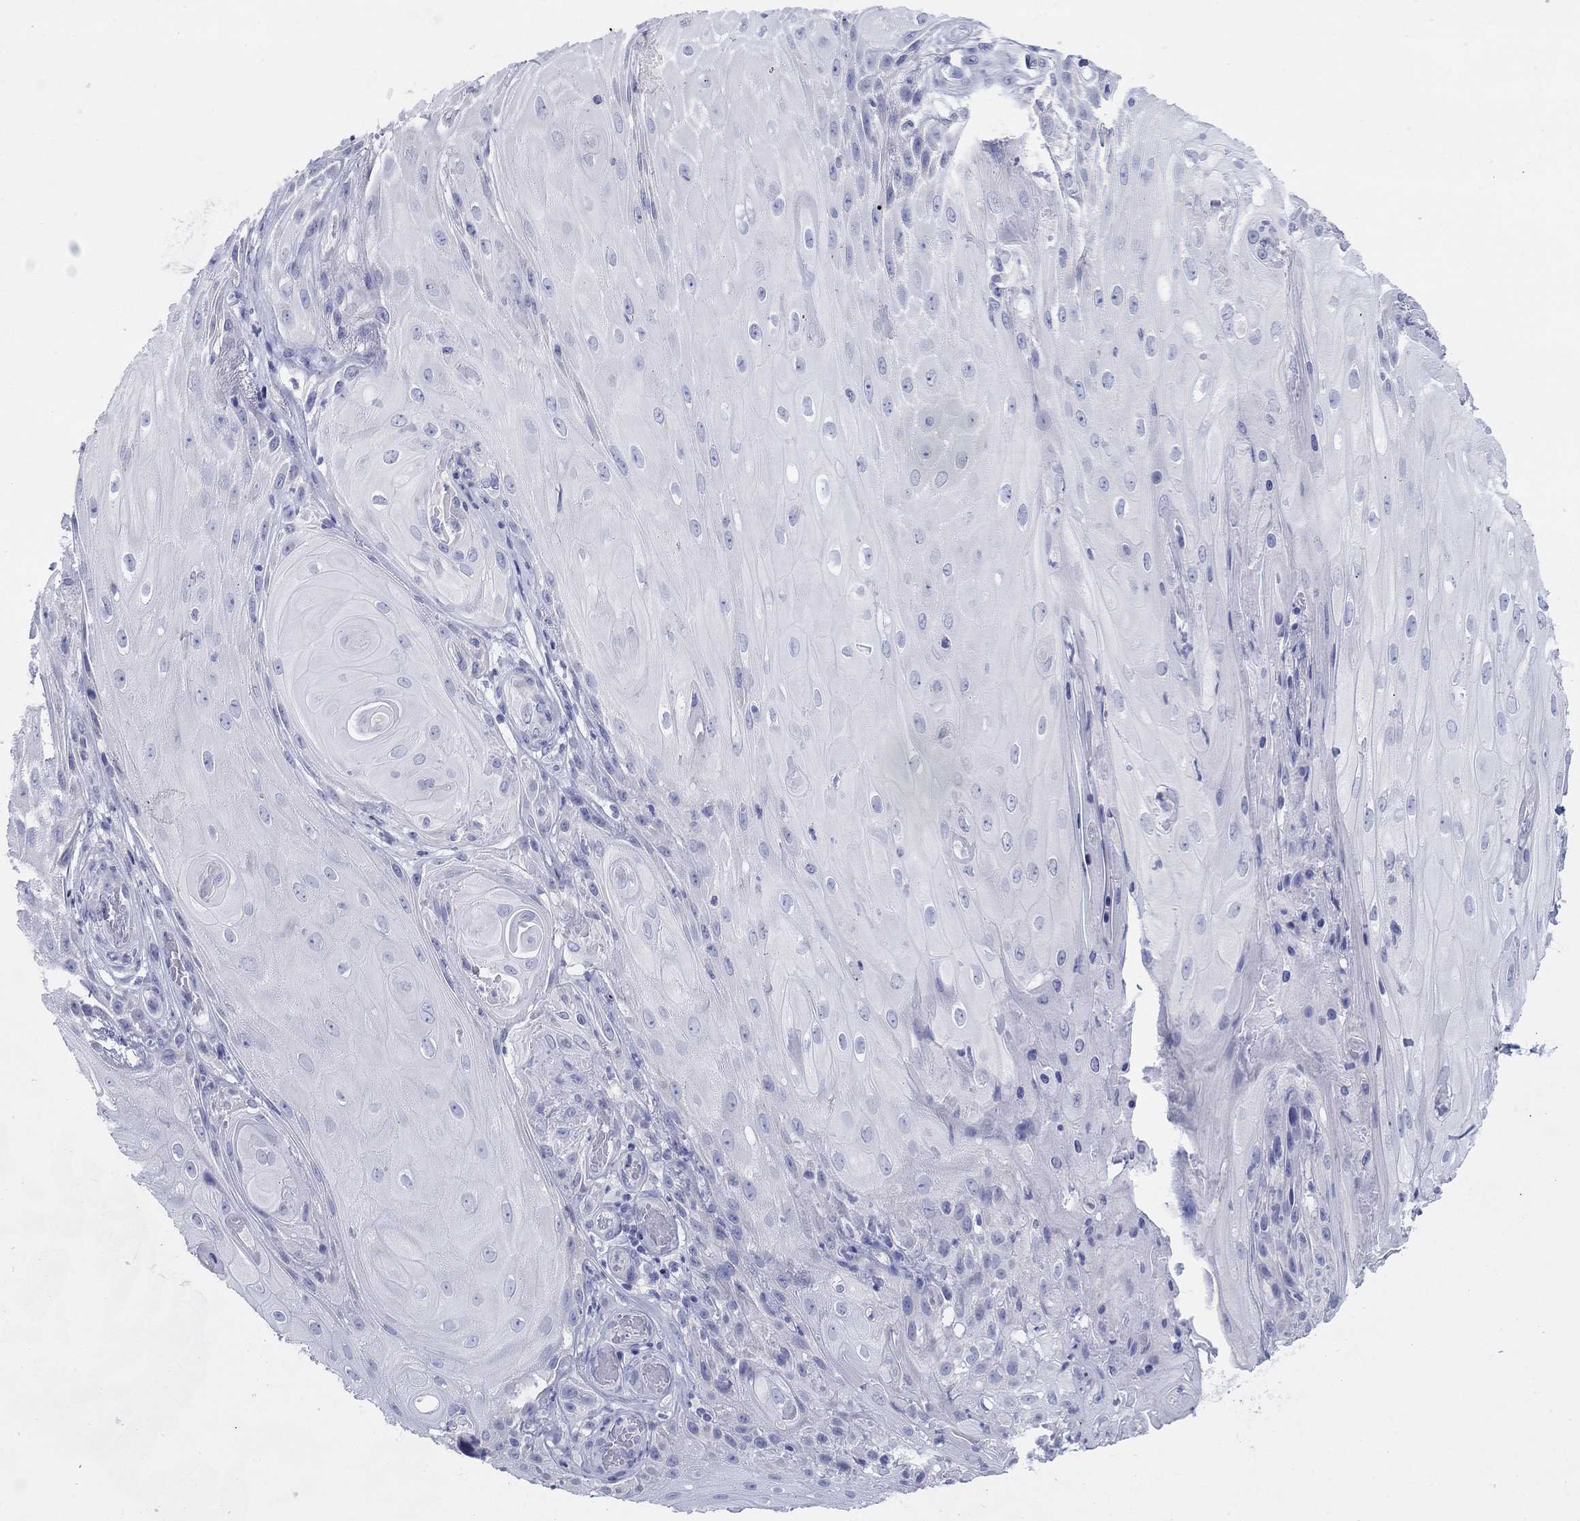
{"staining": {"intensity": "negative", "quantity": "none", "location": "none"}, "tissue": "skin cancer", "cell_type": "Tumor cells", "image_type": "cancer", "snomed": [{"axis": "morphology", "description": "Squamous cell carcinoma, NOS"}, {"axis": "topography", "description": "Skin"}], "caption": "There is no significant staining in tumor cells of skin squamous cell carcinoma. (DAB immunohistochemistry, high magnification).", "gene": "ERICH3", "patient": {"sex": "male", "age": 62}}